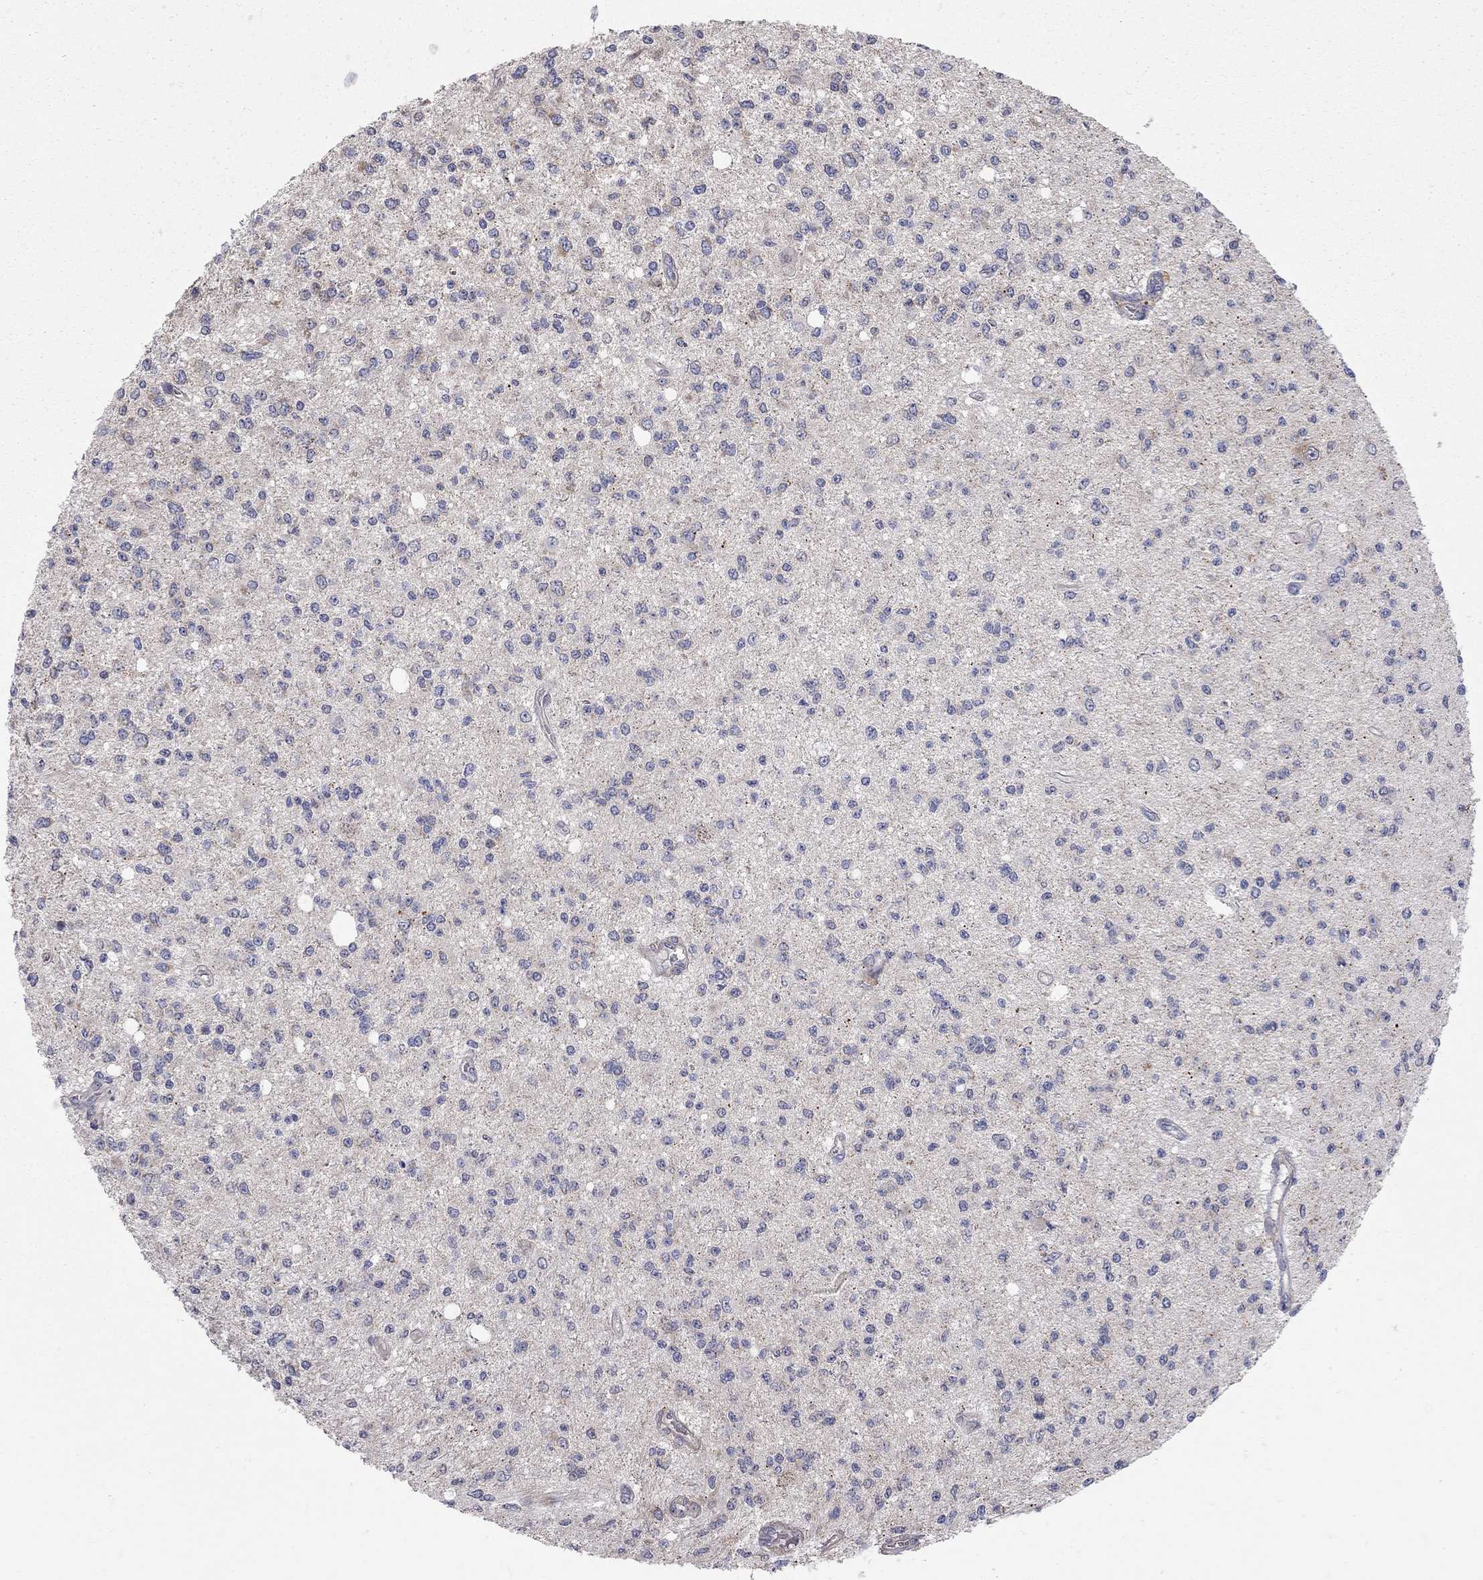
{"staining": {"intensity": "negative", "quantity": "none", "location": "none"}, "tissue": "glioma", "cell_type": "Tumor cells", "image_type": "cancer", "snomed": [{"axis": "morphology", "description": "Glioma, malignant, Low grade"}, {"axis": "topography", "description": "Brain"}], "caption": "Malignant glioma (low-grade) was stained to show a protein in brown. There is no significant staining in tumor cells.", "gene": "KANSL1L", "patient": {"sex": "male", "age": 67}}